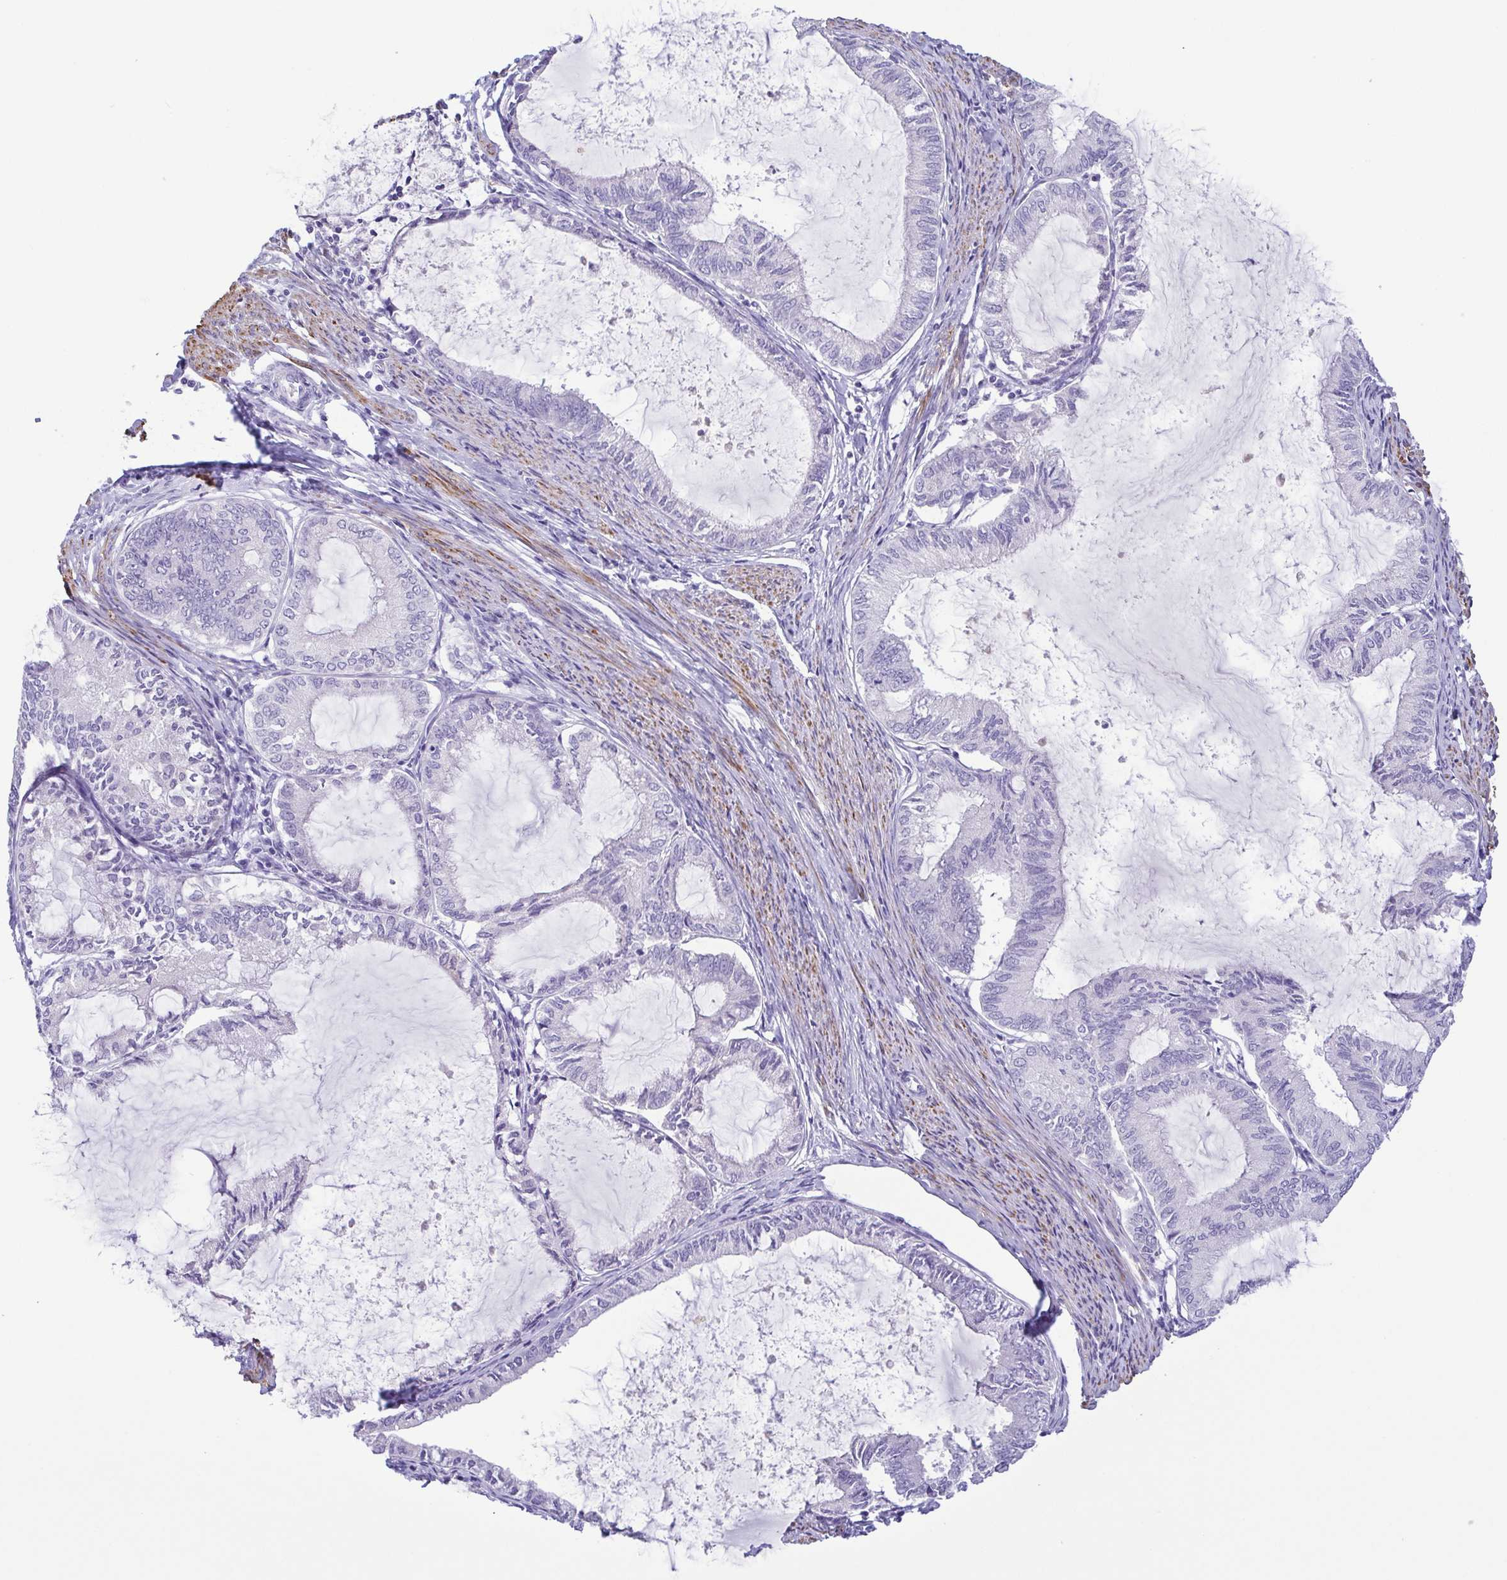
{"staining": {"intensity": "negative", "quantity": "none", "location": "none"}, "tissue": "endometrial cancer", "cell_type": "Tumor cells", "image_type": "cancer", "snomed": [{"axis": "morphology", "description": "Adenocarcinoma, NOS"}, {"axis": "topography", "description": "Endometrium"}], "caption": "Tumor cells are negative for protein expression in human endometrial adenocarcinoma.", "gene": "MYL7", "patient": {"sex": "female", "age": 86}}